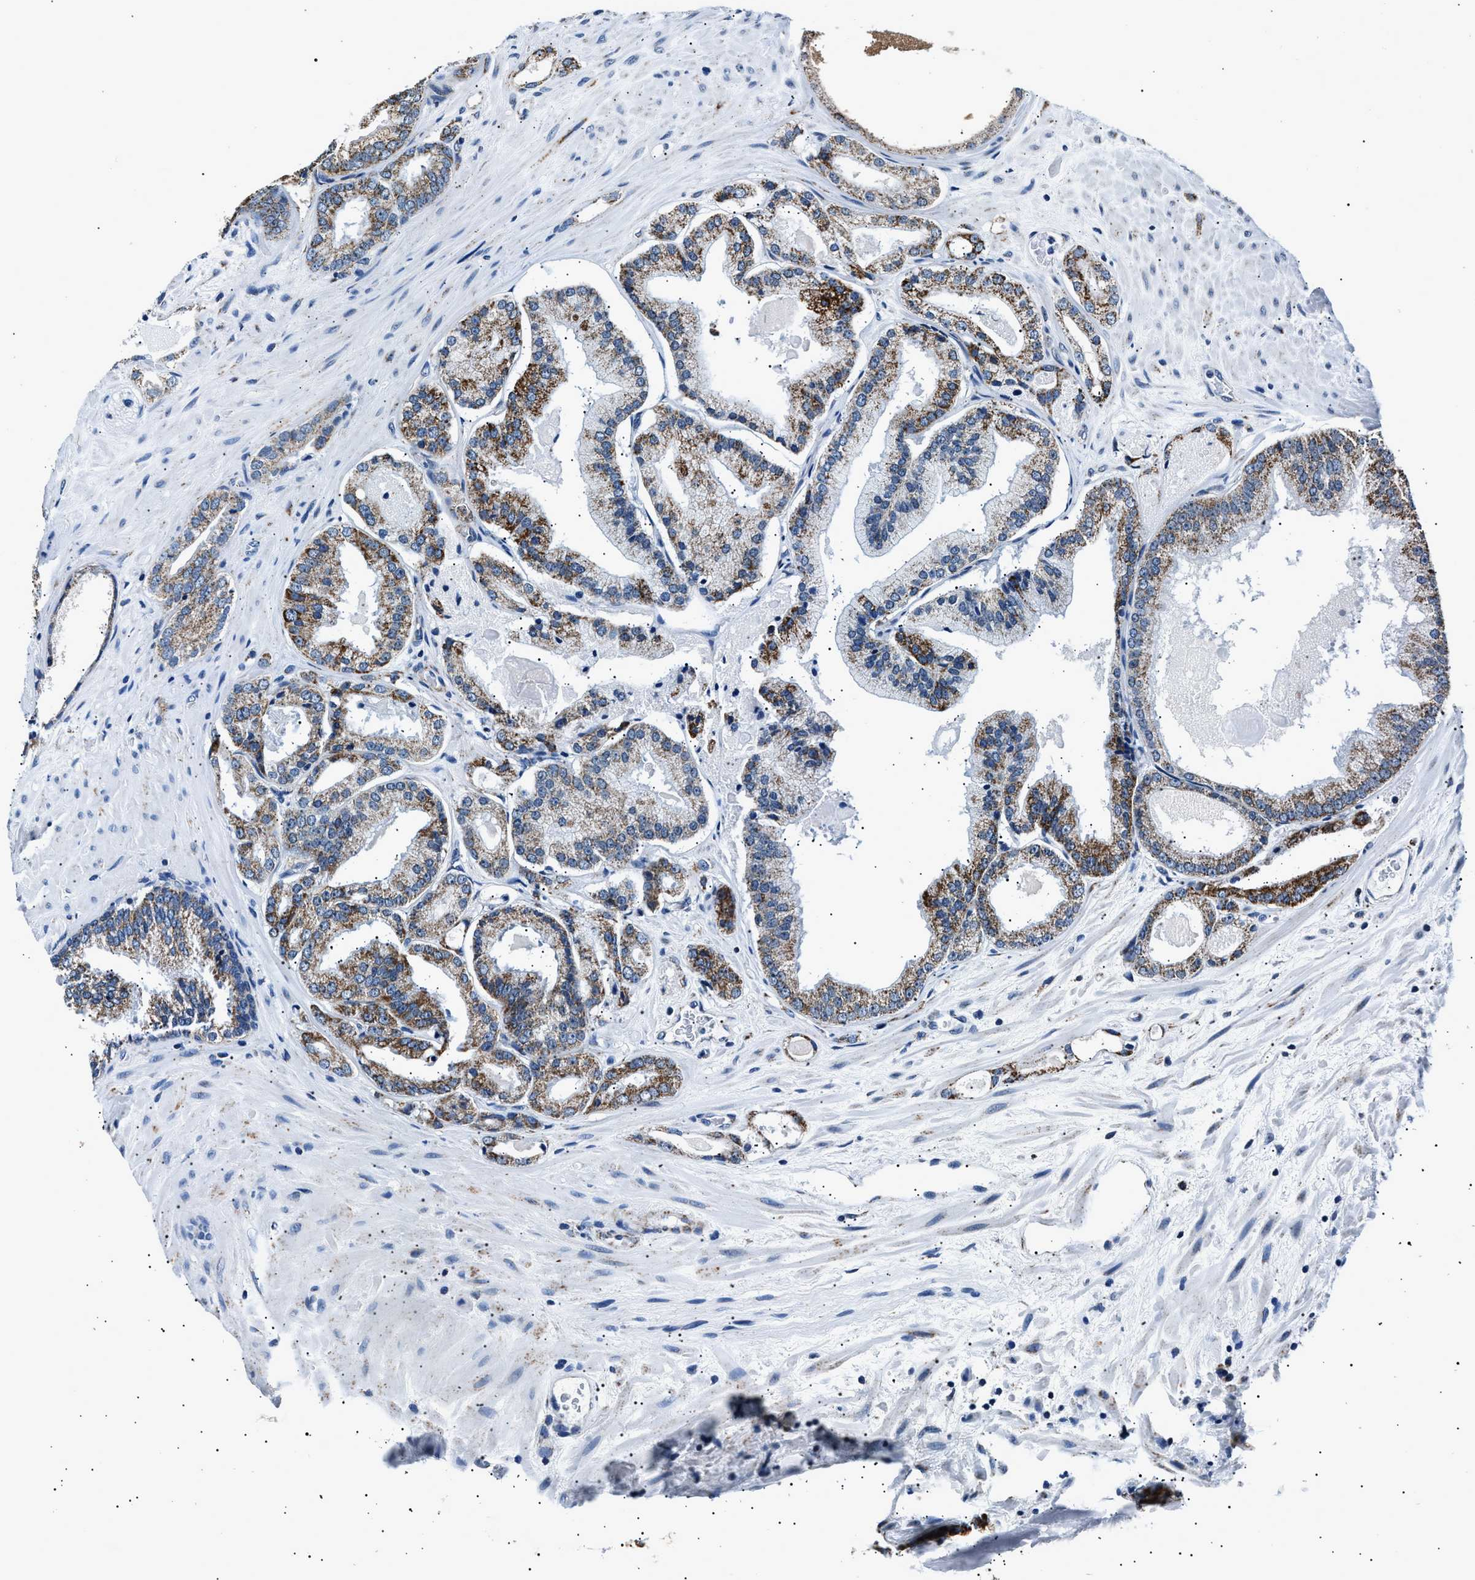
{"staining": {"intensity": "moderate", "quantity": ">75%", "location": "cytoplasmic/membranous"}, "tissue": "prostate cancer", "cell_type": "Tumor cells", "image_type": "cancer", "snomed": [{"axis": "morphology", "description": "Adenocarcinoma, Low grade"}, {"axis": "topography", "description": "Prostate"}], "caption": "A medium amount of moderate cytoplasmic/membranous expression is identified in approximately >75% of tumor cells in prostate cancer tissue. Ihc stains the protein of interest in brown and the nuclei are stained blue.", "gene": "HIBADH", "patient": {"sex": "male", "age": 65}}